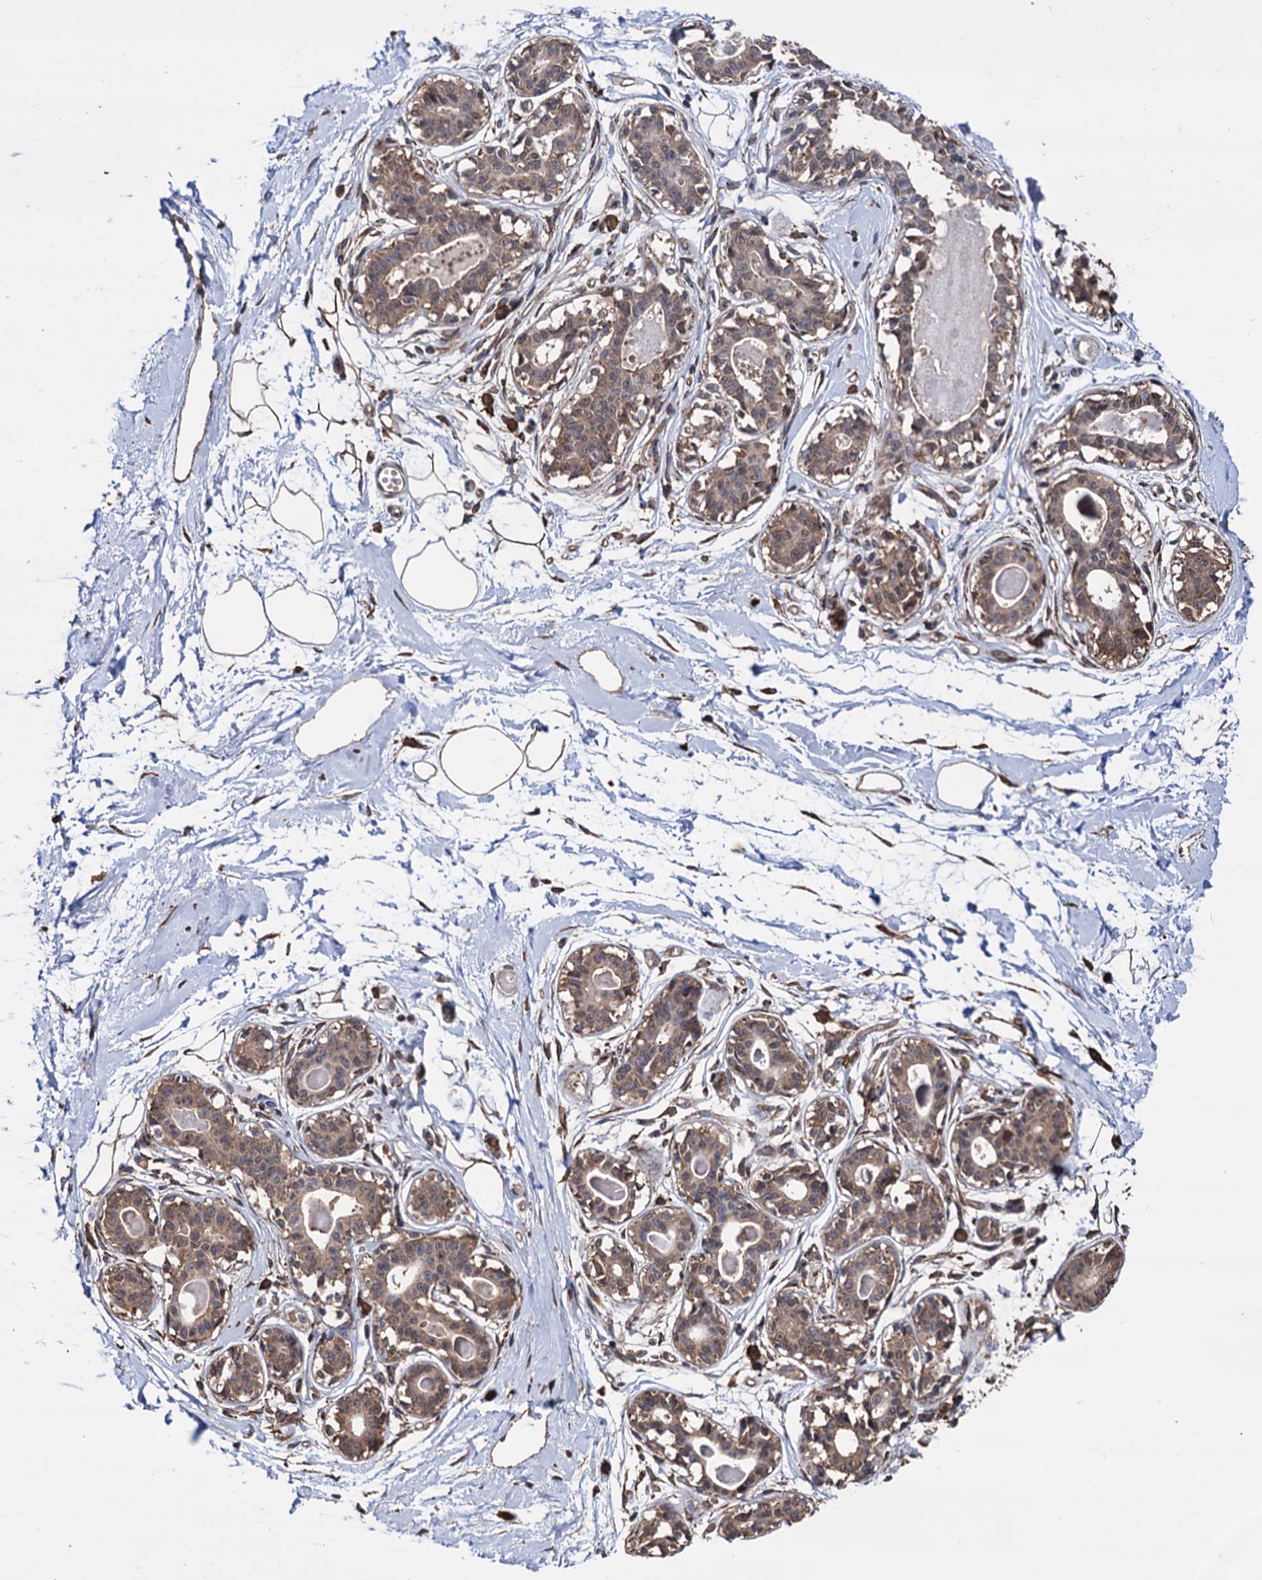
{"staining": {"intensity": "moderate", "quantity": "25%-75%", "location": "cytoplasmic/membranous"}, "tissue": "breast", "cell_type": "Adipocytes", "image_type": "normal", "snomed": [{"axis": "morphology", "description": "Normal tissue, NOS"}, {"axis": "topography", "description": "Breast"}], "caption": "Brown immunohistochemical staining in unremarkable breast displays moderate cytoplasmic/membranous expression in approximately 25%-75% of adipocytes. The protein is stained brown, and the nuclei are stained in blue (DAB IHC with brightfield microscopy, high magnification).", "gene": "TBC1D12", "patient": {"sex": "female", "age": 45}}